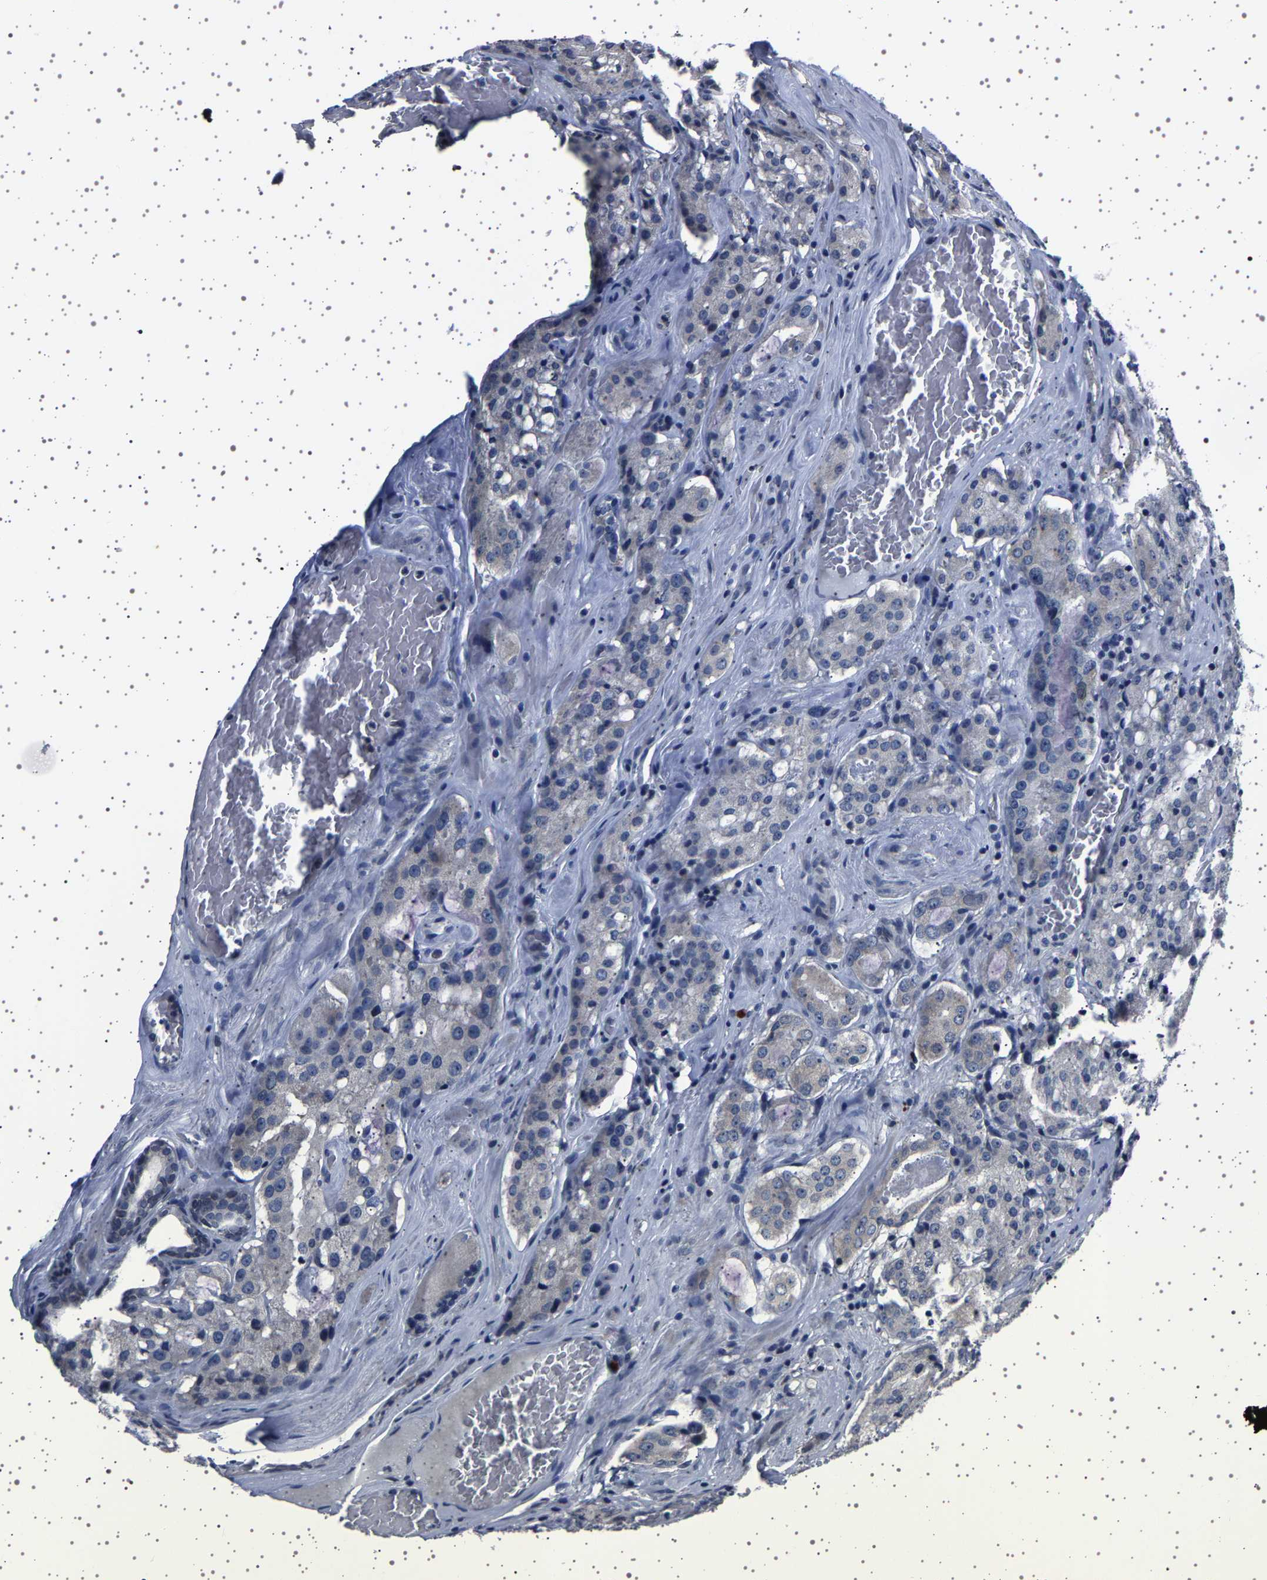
{"staining": {"intensity": "negative", "quantity": "none", "location": "none"}, "tissue": "prostate cancer", "cell_type": "Tumor cells", "image_type": "cancer", "snomed": [{"axis": "morphology", "description": "Adenocarcinoma, Medium grade"}, {"axis": "topography", "description": "Prostate"}], "caption": "Tumor cells are negative for brown protein staining in prostate cancer.", "gene": "IL10RB", "patient": {"sex": "male", "age": 72}}